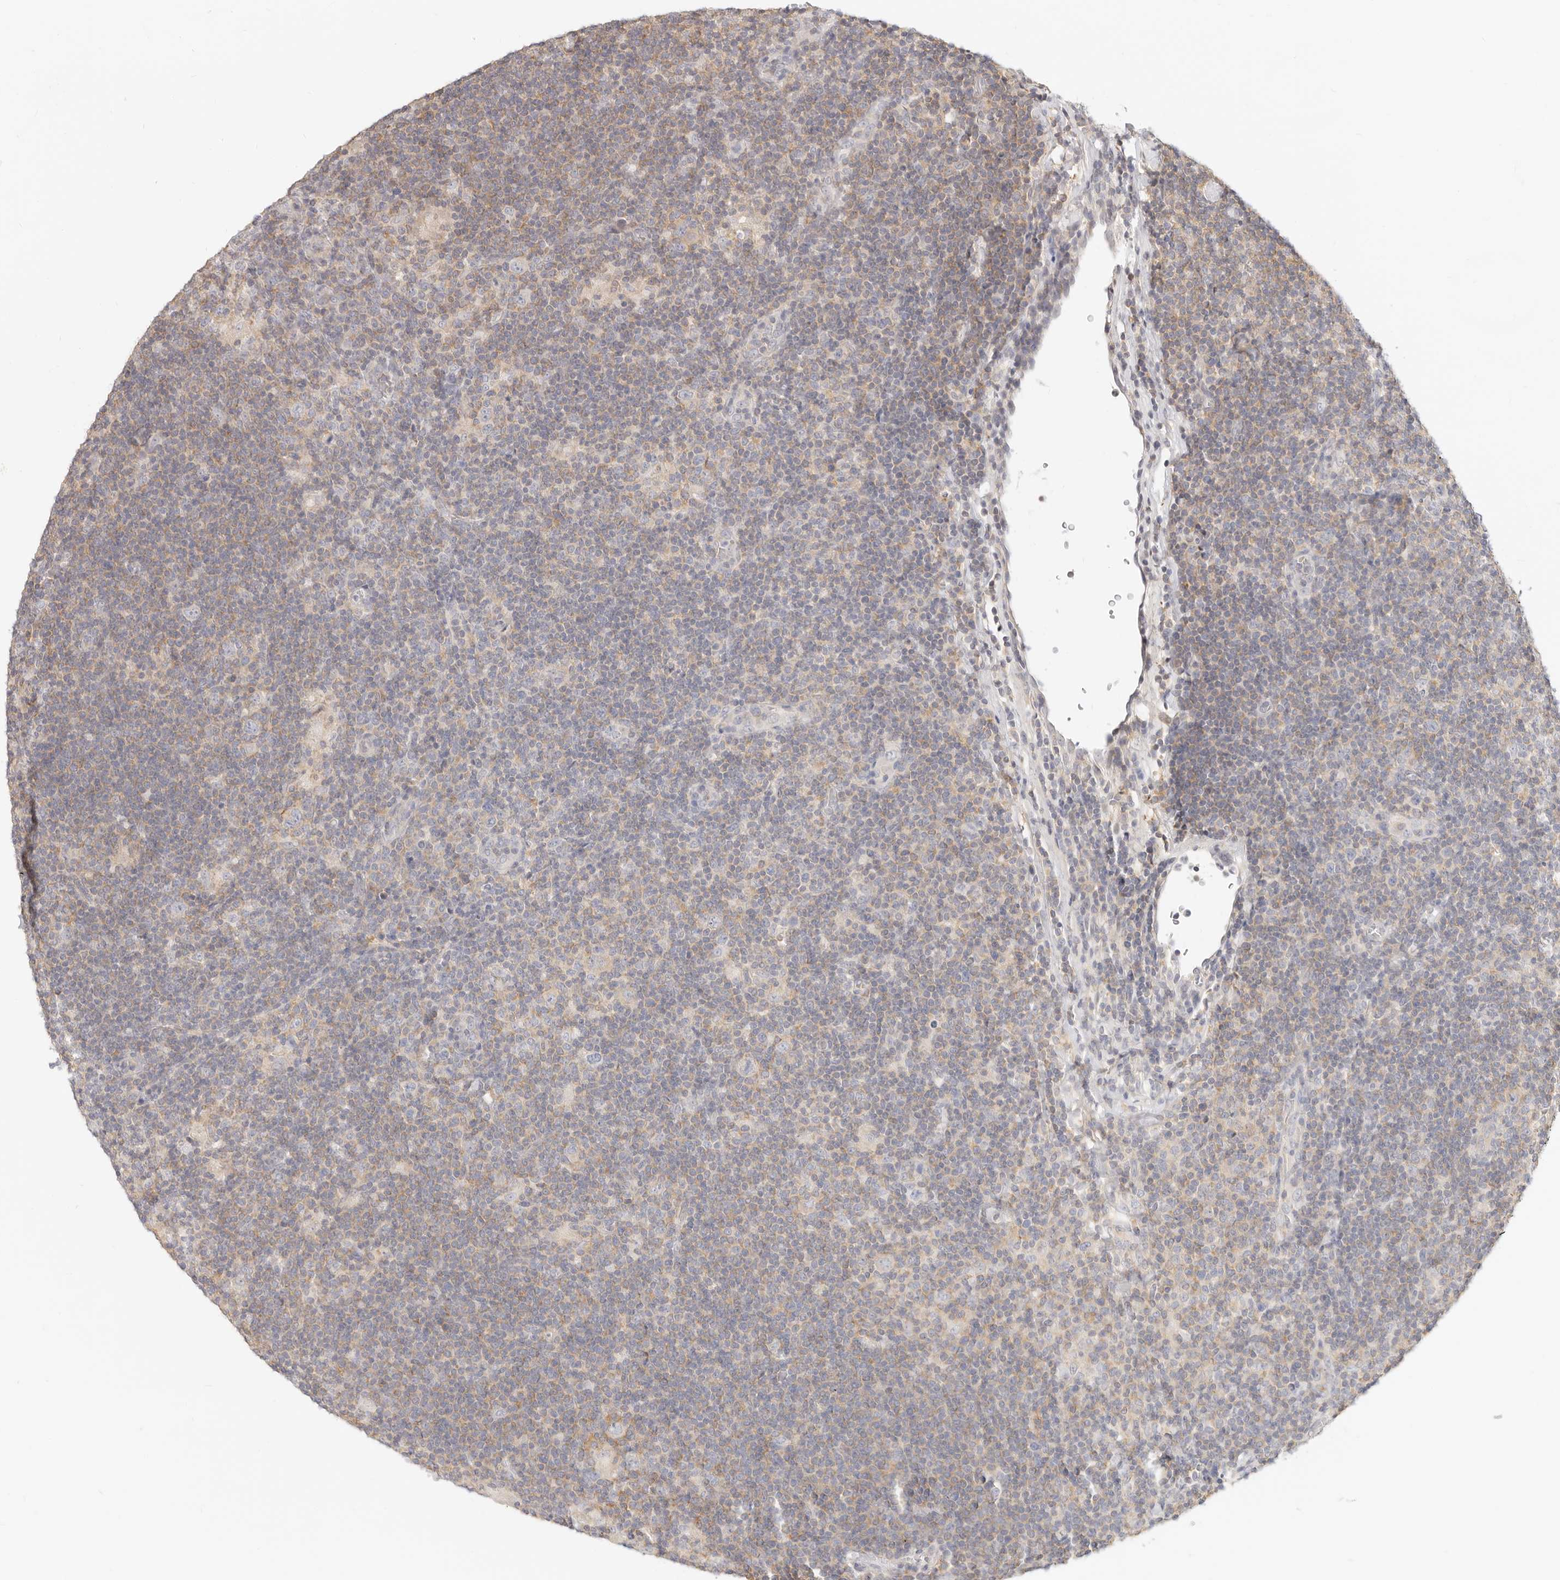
{"staining": {"intensity": "negative", "quantity": "none", "location": "none"}, "tissue": "lymphoma", "cell_type": "Tumor cells", "image_type": "cancer", "snomed": [{"axis": "morphology", "description": "Hodgkin's disease, NOS"}, {"axis": "topography", "description": "Lymph node"}], "caption": "This is an immunohistochemistry micrograph of human Hodgkin's disease. There is no staining in tumor cells.", "gene": "LTB4R2", "patient": {"sex": "female", "age": 57}}